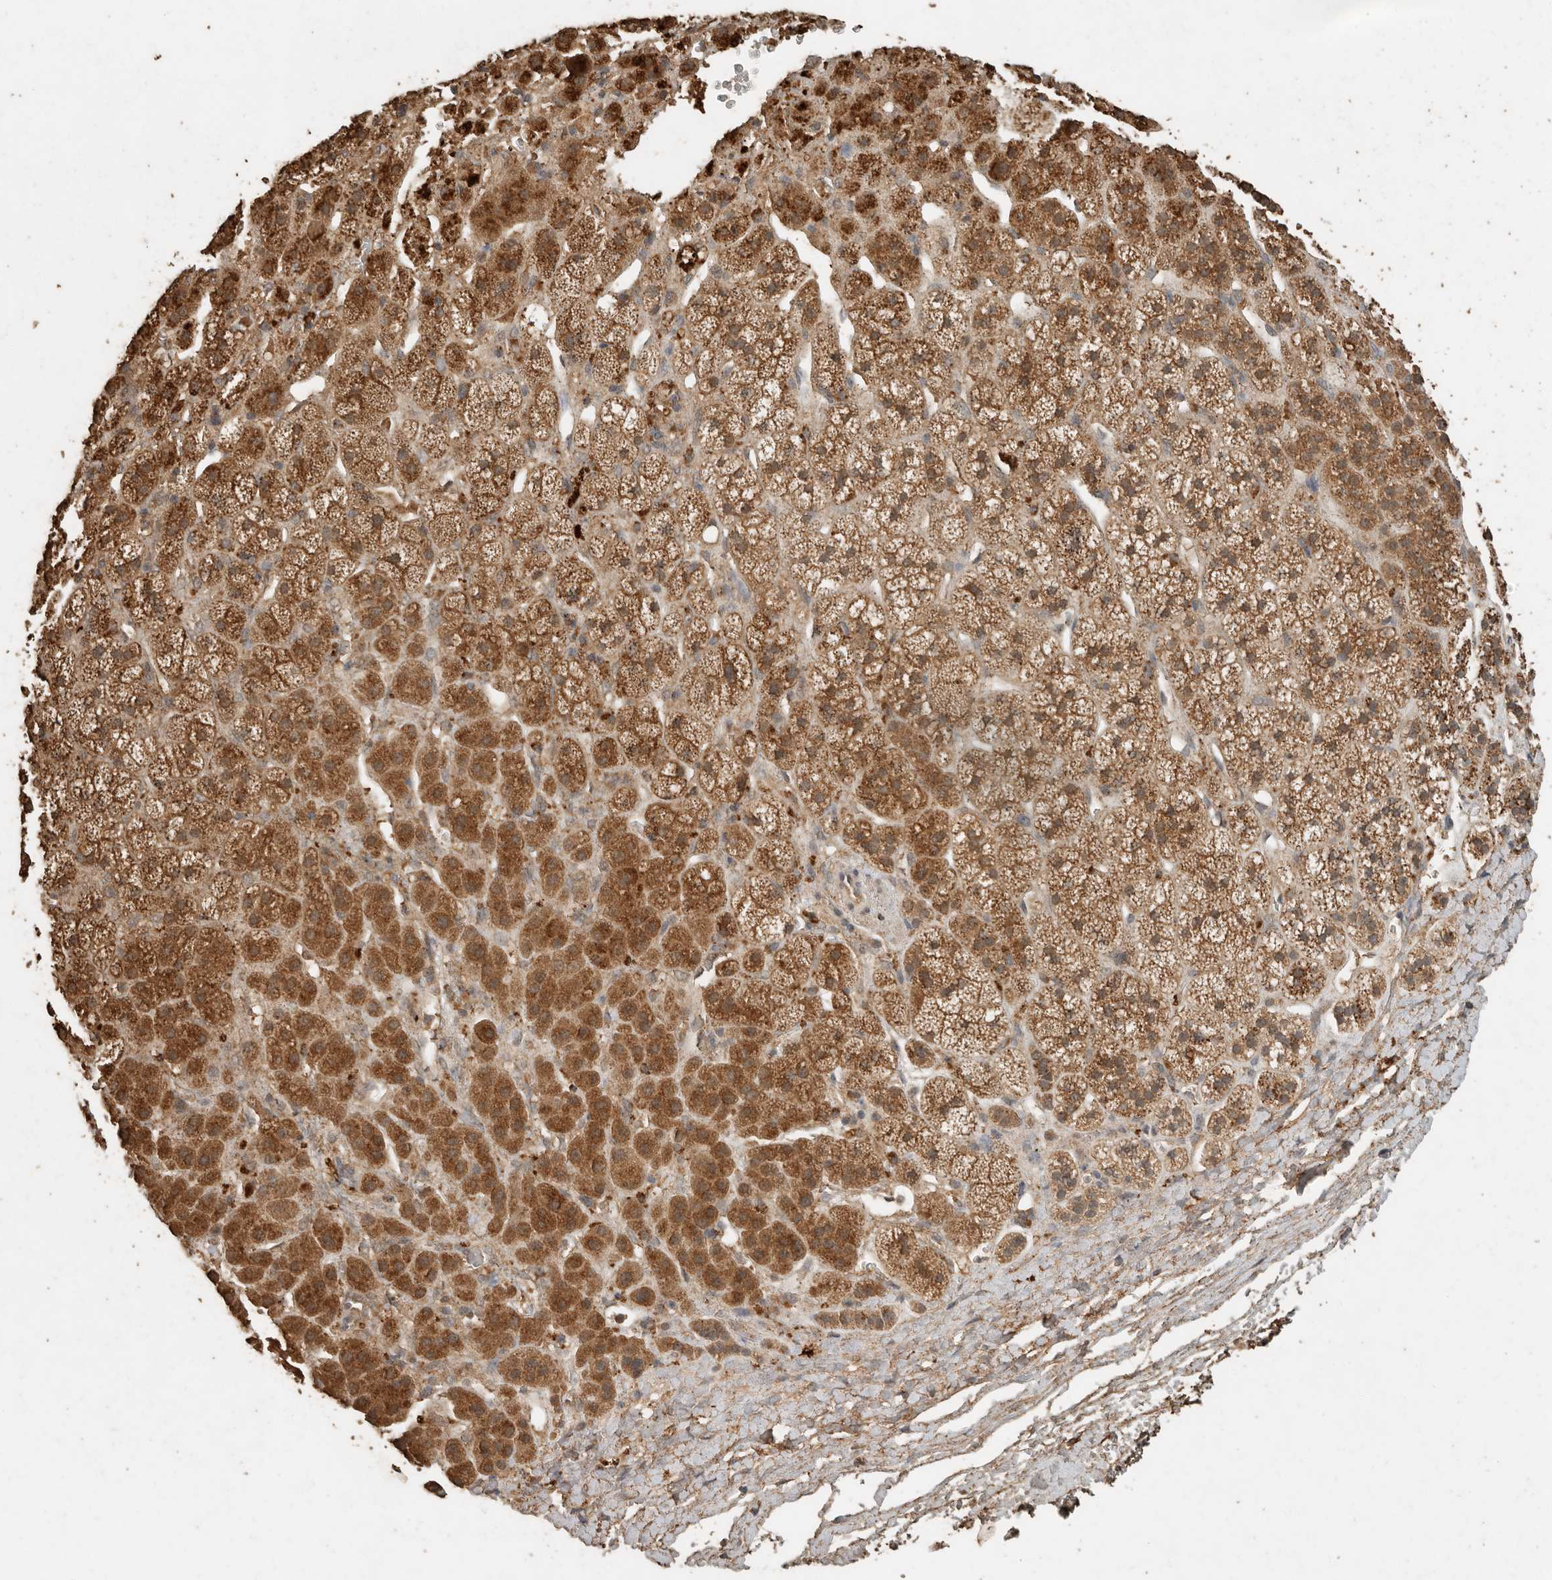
{"staining": {"intensity": "strong", "quantity": ">75%", "location": "cytoplasmic/membranous"}, "tissue": "adrenal gland", "cell_type": "Glandular cells", "image_type": "normal", "snomed": [{"axis": "morphology", "description": "Normal tissue, NOS"}, {"axis": "topography", "description": "Adrenal gland"}], "caption": "Immunohistochemistry histopathology image of normal adrenal gland: adrenal gland stained using IHC reveals high levels of strong protein expression localized specifically in the cytoplasmic/membranous of glandular cells, appearing as a cytoplasmic/membranous brown color.", "gene": "CTF1", "patient": {"sex": "male", "age": 56}}